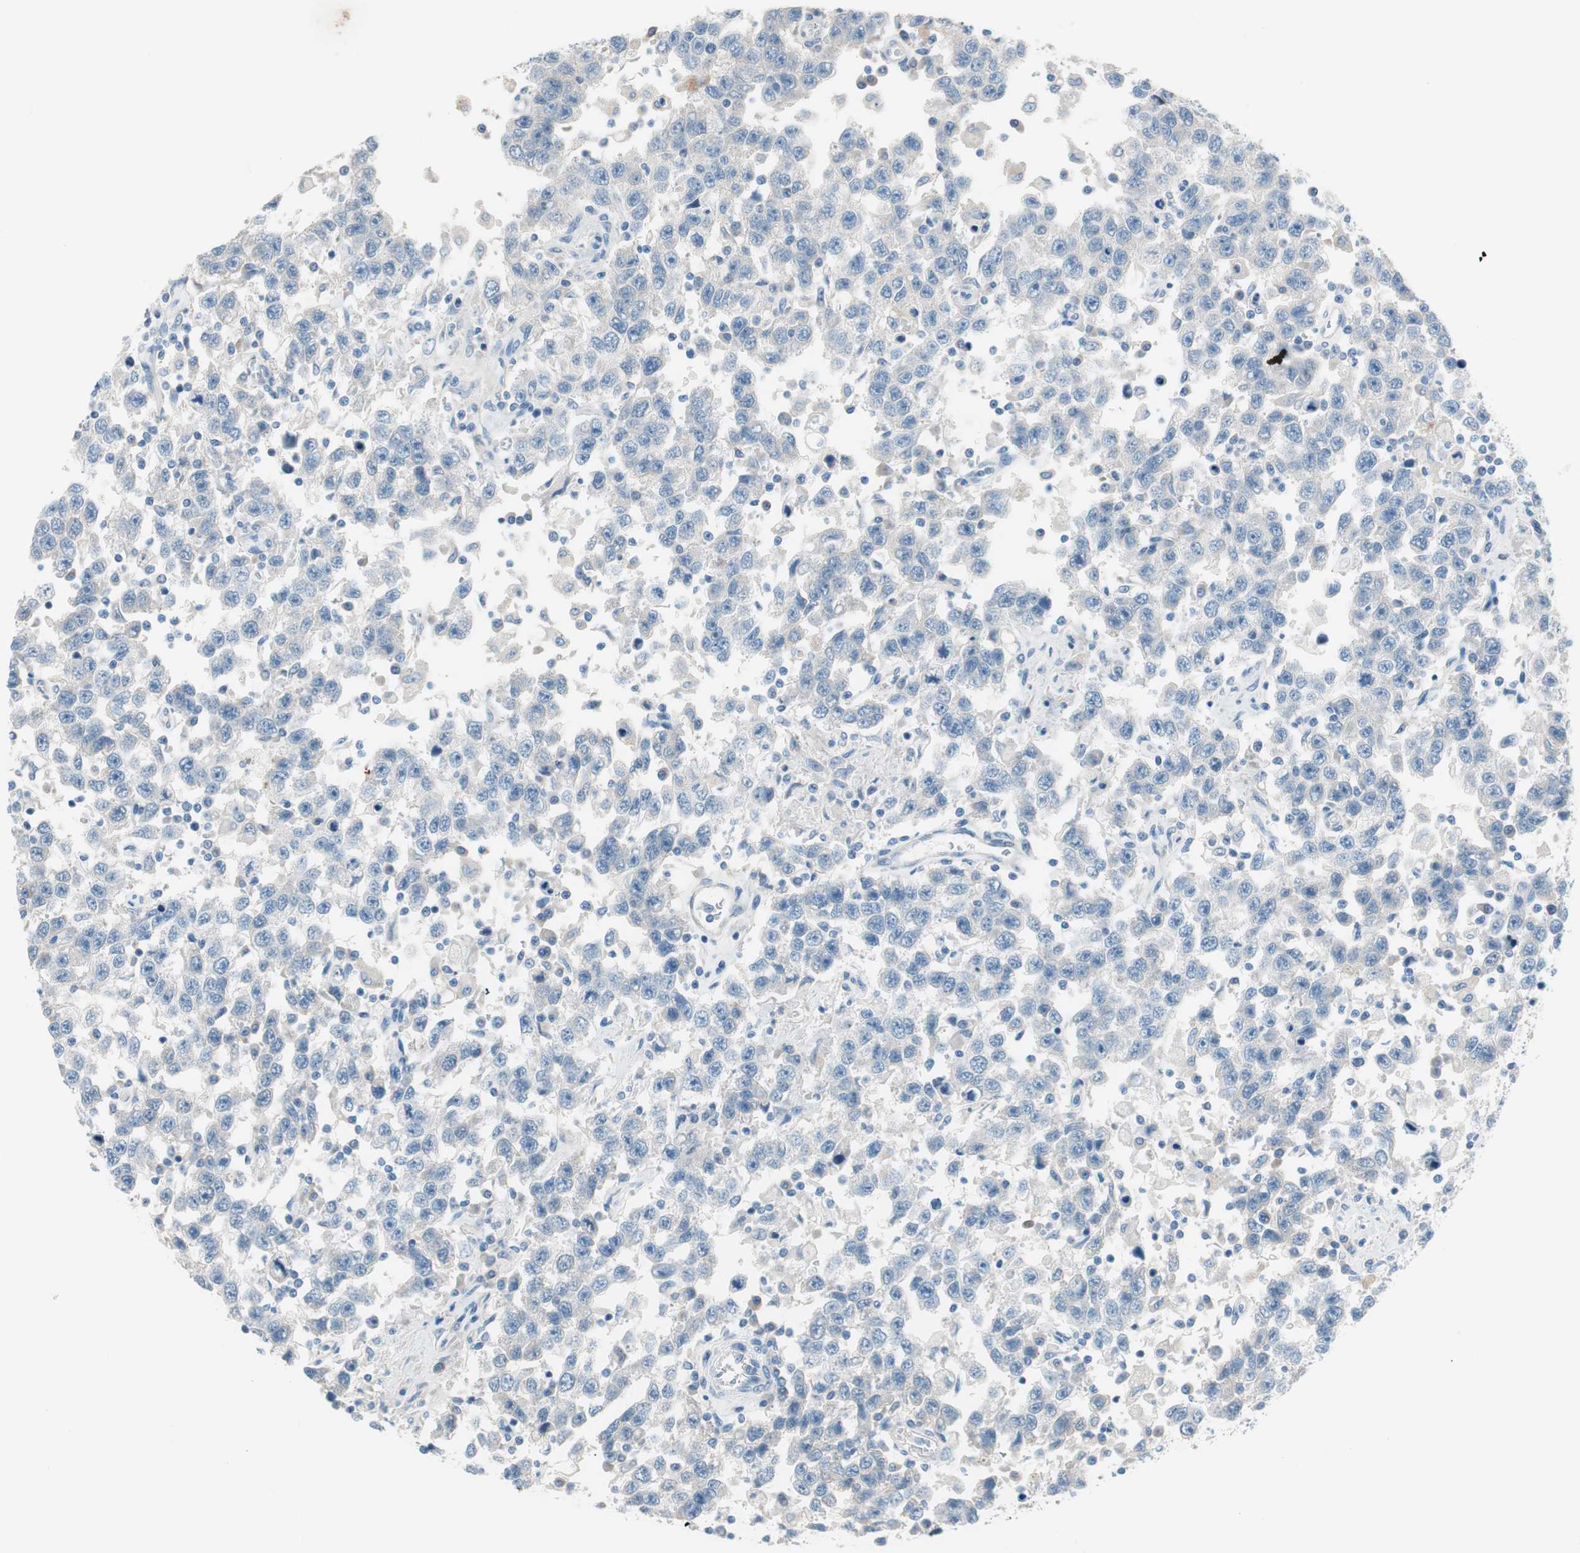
{"staining": {"intensity": "negative", "quantity": "none", "location": "none"}, "tissue": "testis cancer", "cell_type": "Tumor cells", "image_type": "cancer", "snomed": [{"axis": "morphology", "description": "Seminoma, NOS"}, {"axis": "topography", "description": "Testis"}], "caption": "Testis cancer (seminoma) was stained to show a protein in brown. There is no significant expression in tumor cells.", "gene": "PRRG4", "patient": {"sex": "male", "age": 41}}